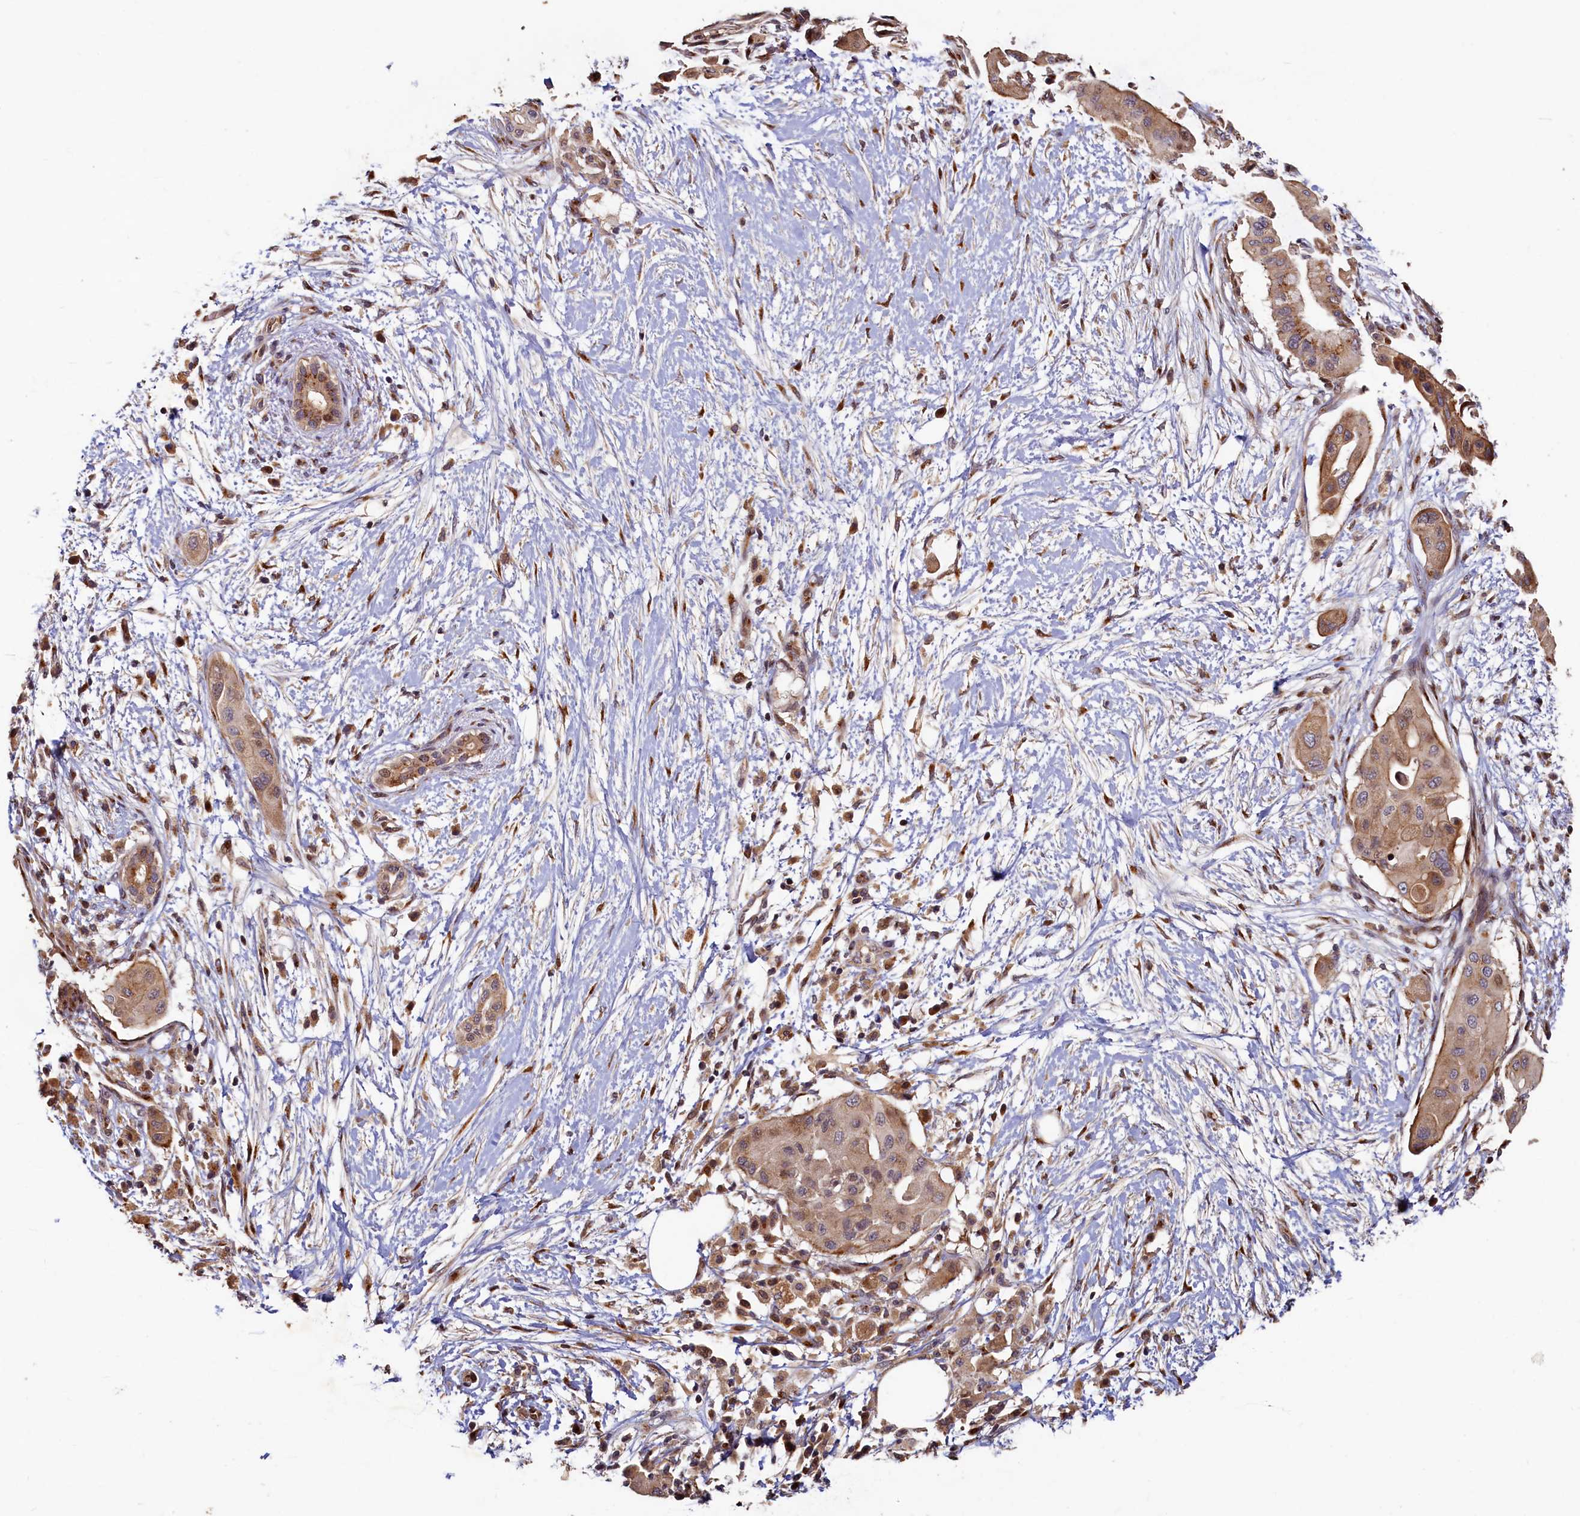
{"staining": {"intensity": "moderate", "quantity": ">75%", "location": "cytoplasmic/membranous"}, "tissue": "pancreatic cancer", "cell_type": "Tumor cells", "image_type": "cancer", "snomed": [{"axis": "morphology", "description": "Adenocarcinoma, NOS"}, {"axis": "topography", "description": "Pancreas"}], "caption": "Immunohistochemical staining of human pancreatic cancer (adenocarcinoma) shows medium levels of moderate cytoplasmic/membranous protein staining in about >75% of tumor cells.", "gene": "TMEM181", "patient": {"sex": "male", "age": 68}}